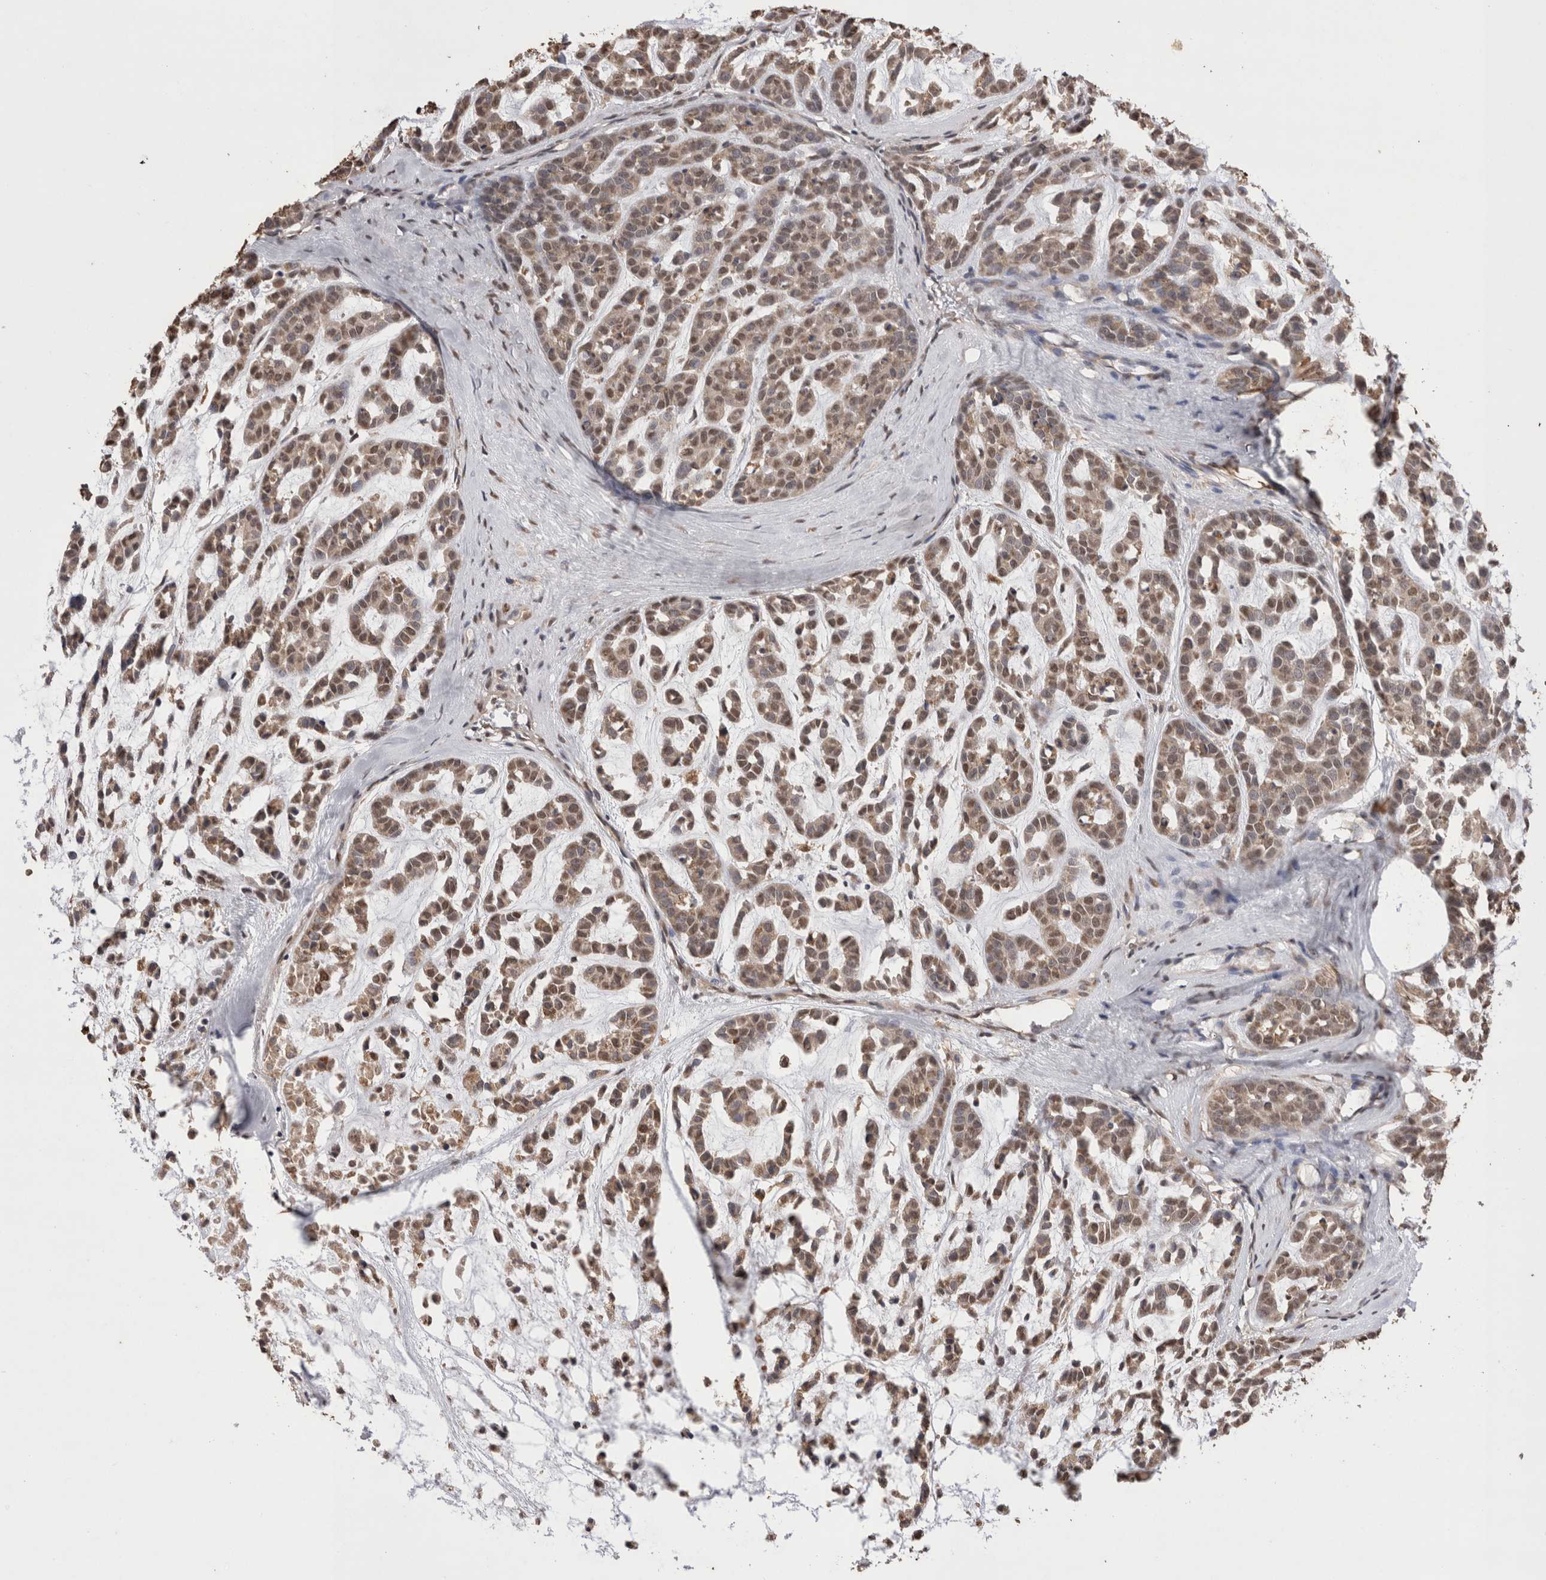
{"staining": {"intensity": "weak", "quantity": ">75%", "location": "cytoplasmic/membranous,nuclear"}, "tissue": "head and neck cancer", "cell_type": "Tumor cells", "image_type": "cancer", "snomed": [{"axis": "morphology", "description": "Adenocarcinoma, NOS"}, {"axis": "morphology", "description": "Adenoma, NOS"}, {"axis": "topography", "description": "Head-Neck"}], "caption": "Immunohistochemical staining of human head and neck adenocarcinoma exhibits low levels of weak cytoplasmic/membranous and nuclear protein staining in approximately >75% of tumor cells.", "gene": "GRK5", "patient": {"sex": "female", "age": 55}}